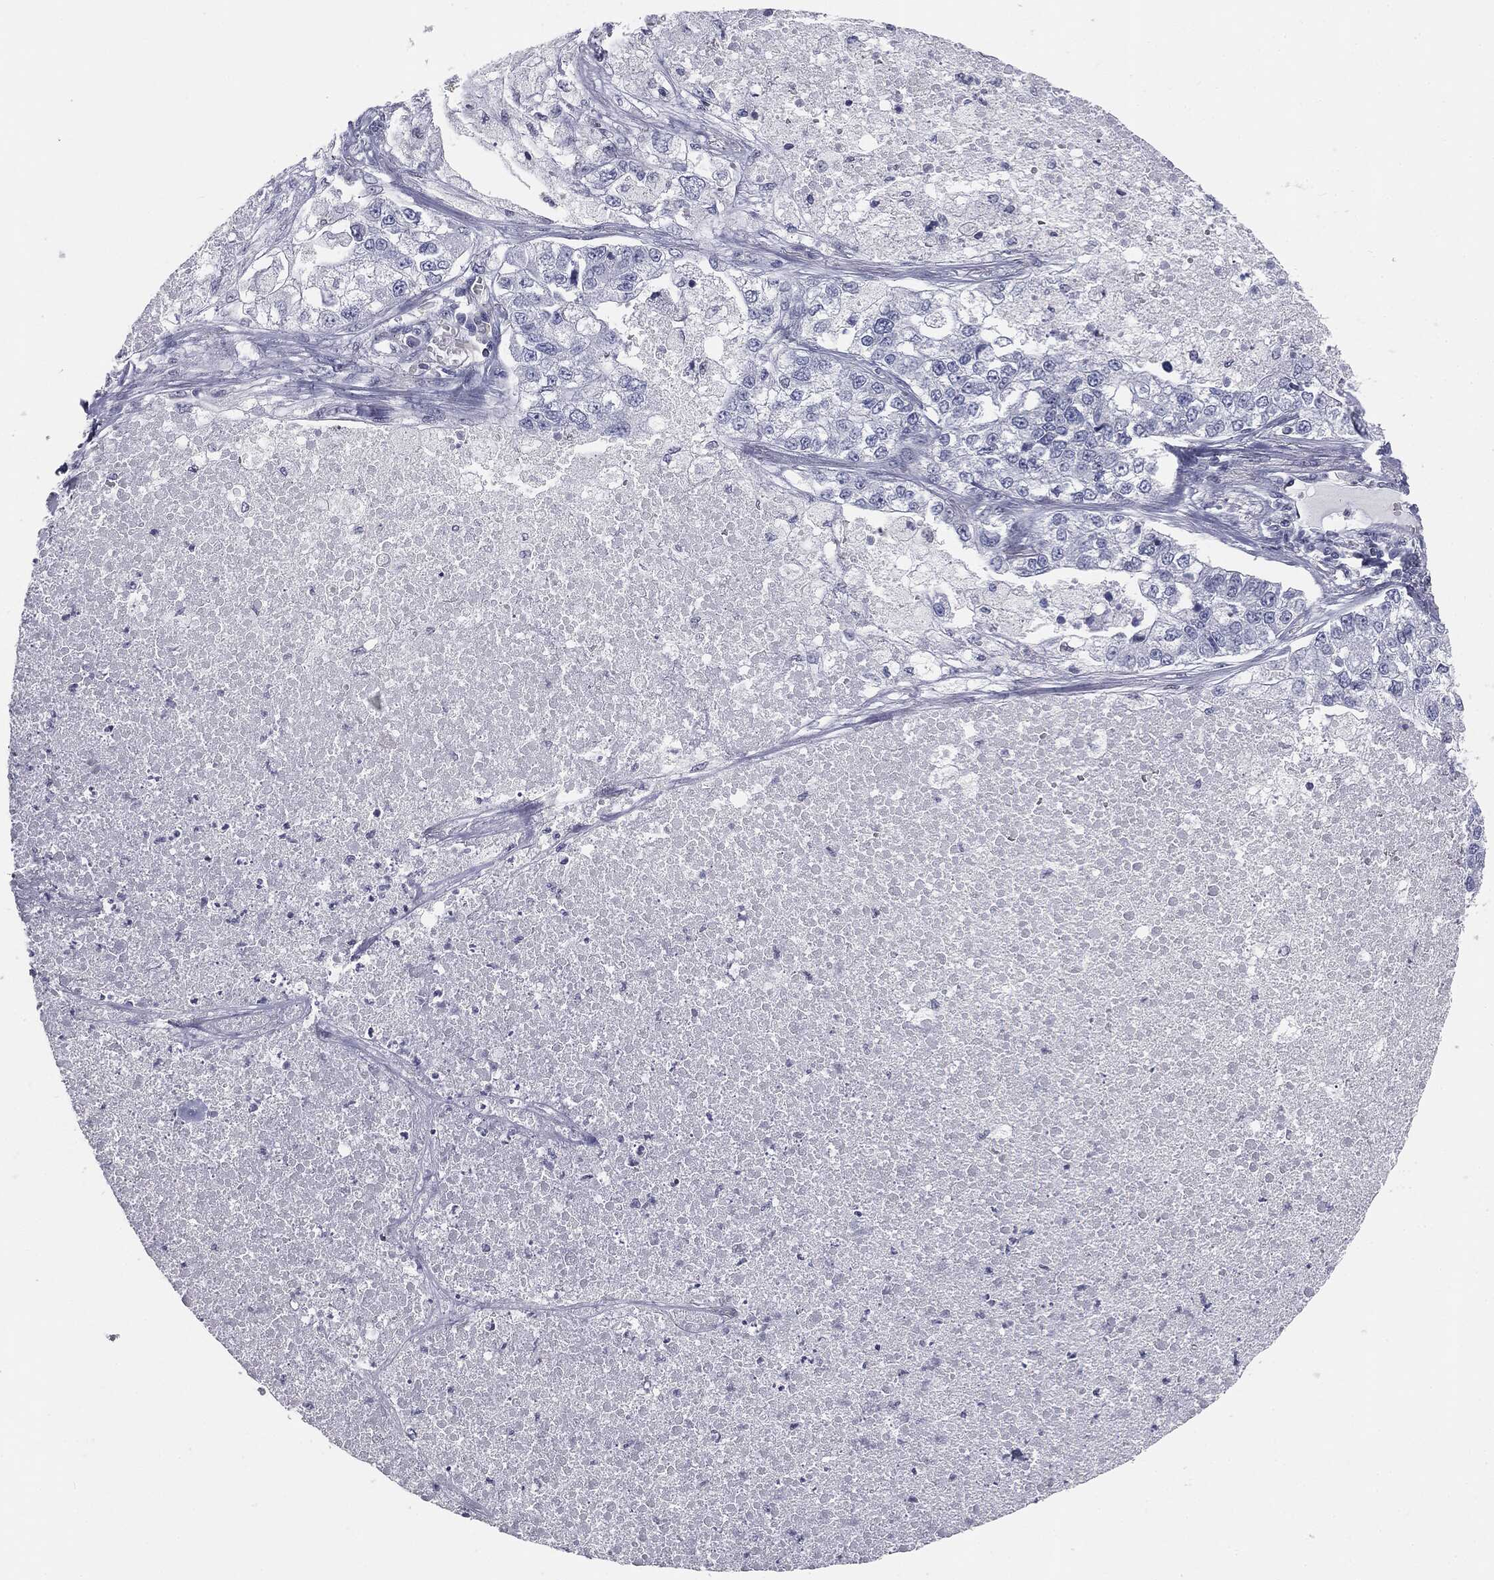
{"staining": {"intensity": "negative", "quantity": "none", "location": "none"}, "tissue": "lung cancer", "cell_type": "Tumor cells", "image_type": "cancer", "snomed": [{"axis": "morphology", "description": "Adenocarcinoma, NOS"}, {"axis": "topography", "description": "Lung"}], "caption": "A histopathology image of lung adenocarcinoma stained for a protein reveals no brown staining in tumor cells. (Stains: DAB IHC with hematoxylin counter stain, Microscopy: brightfield microscopy at high magnification).", "gene": "ALDOB", "patient": {"sex": "male", "age": 49}}